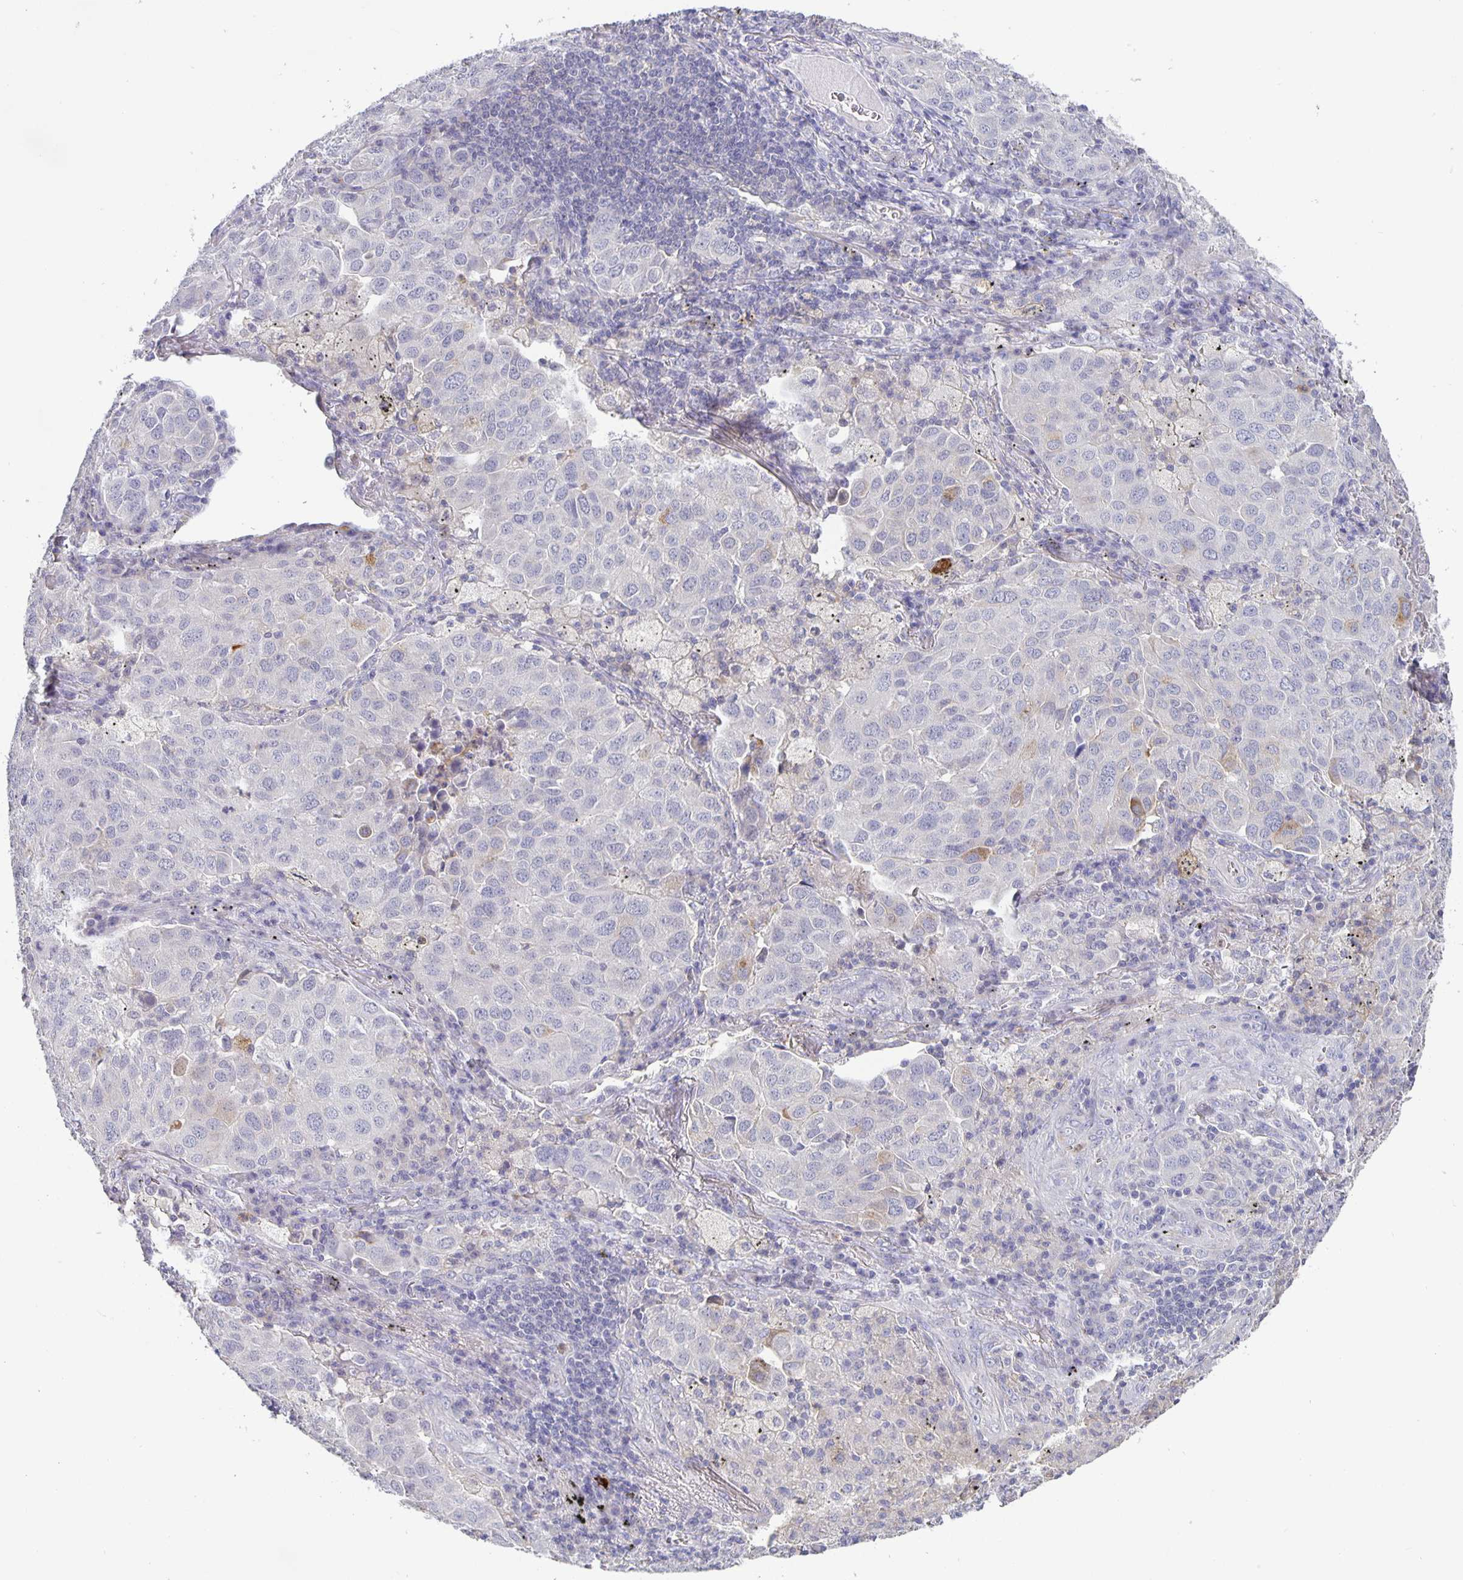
{"staining": {"intensity": "negative", "quantity": "none", "location": "none"}, "tissue": "lung cancer", "cell_type": "Tumor cells", "image_type": "cancer", "snomed": [{"axis": "morphology", "description": "Adenocarcinoma, NOS"}, {"axis": "morphology", "description": "Adenocarcinoma, metastatic, NOS"}, {"axis": "topography", "description": "Lymph node"}, {"axis": "topography", "description": "Lung"}], "caption": "Histopathology image shows no significant protein expression in tumor cells of lung cancer.", "gene": "GDF15", "patient": {"sex": "female", "age": 65}}